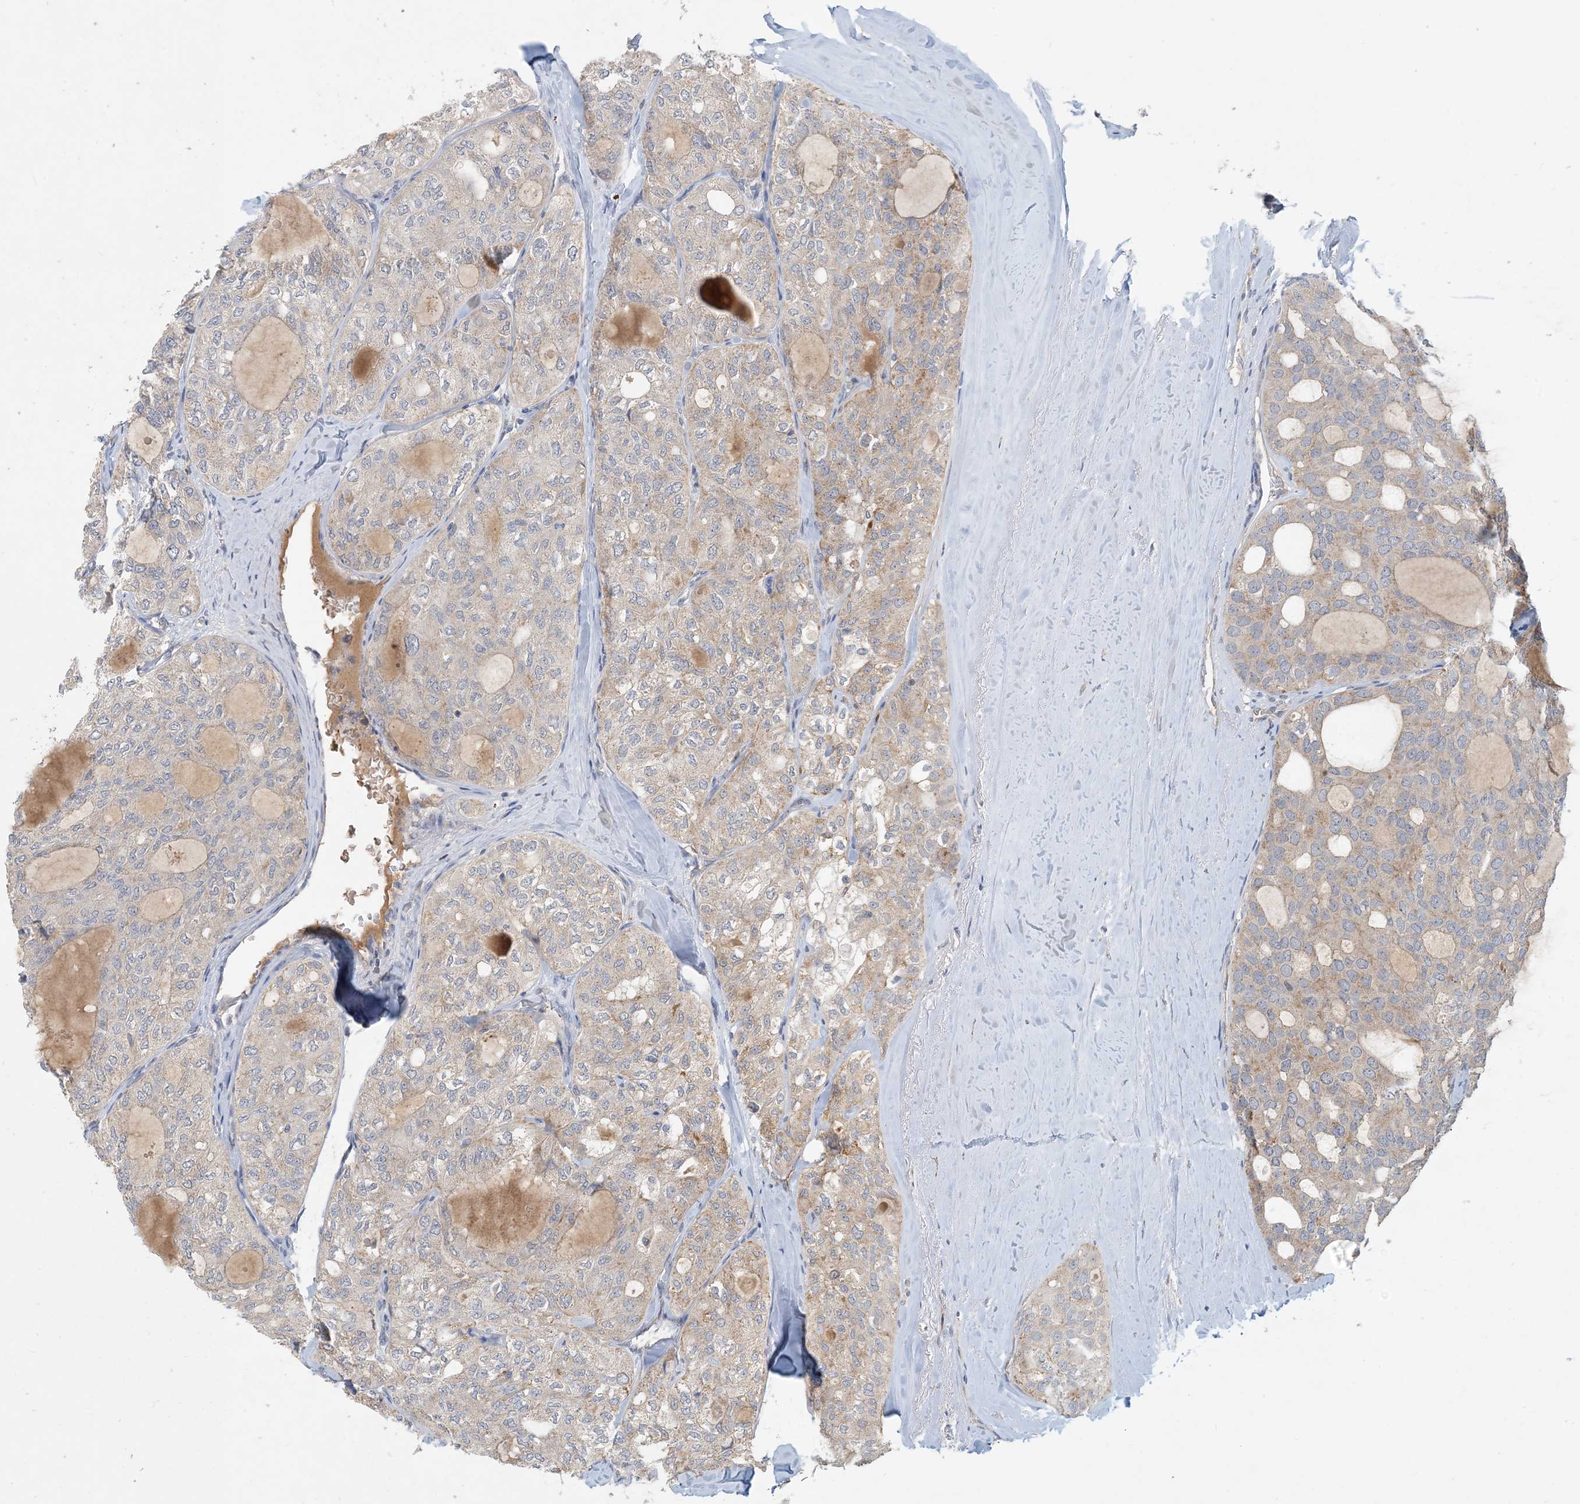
{"staining": {"intensity": "weak", "quantity": ">75%", "location": "cytoplasmic/membranous"}, "tissue": "thyroid cancer", "cell_type": "Tumor cells", "image_type": "cancer", "snomed": [{"axis": "morphology", "description": "Follicular adenoma carcinoma, NOS"}, {"axis": "topography", "description": "Thyroid gland"}], "caption": "An image of human thyroid follicular adenoma carcinoma stained for a protein reveals weak cytoplasmic/membranous brown staining in tumor cells.", "gene": "ZBTB3", "patient": {"sex": "male", "age": 75}}